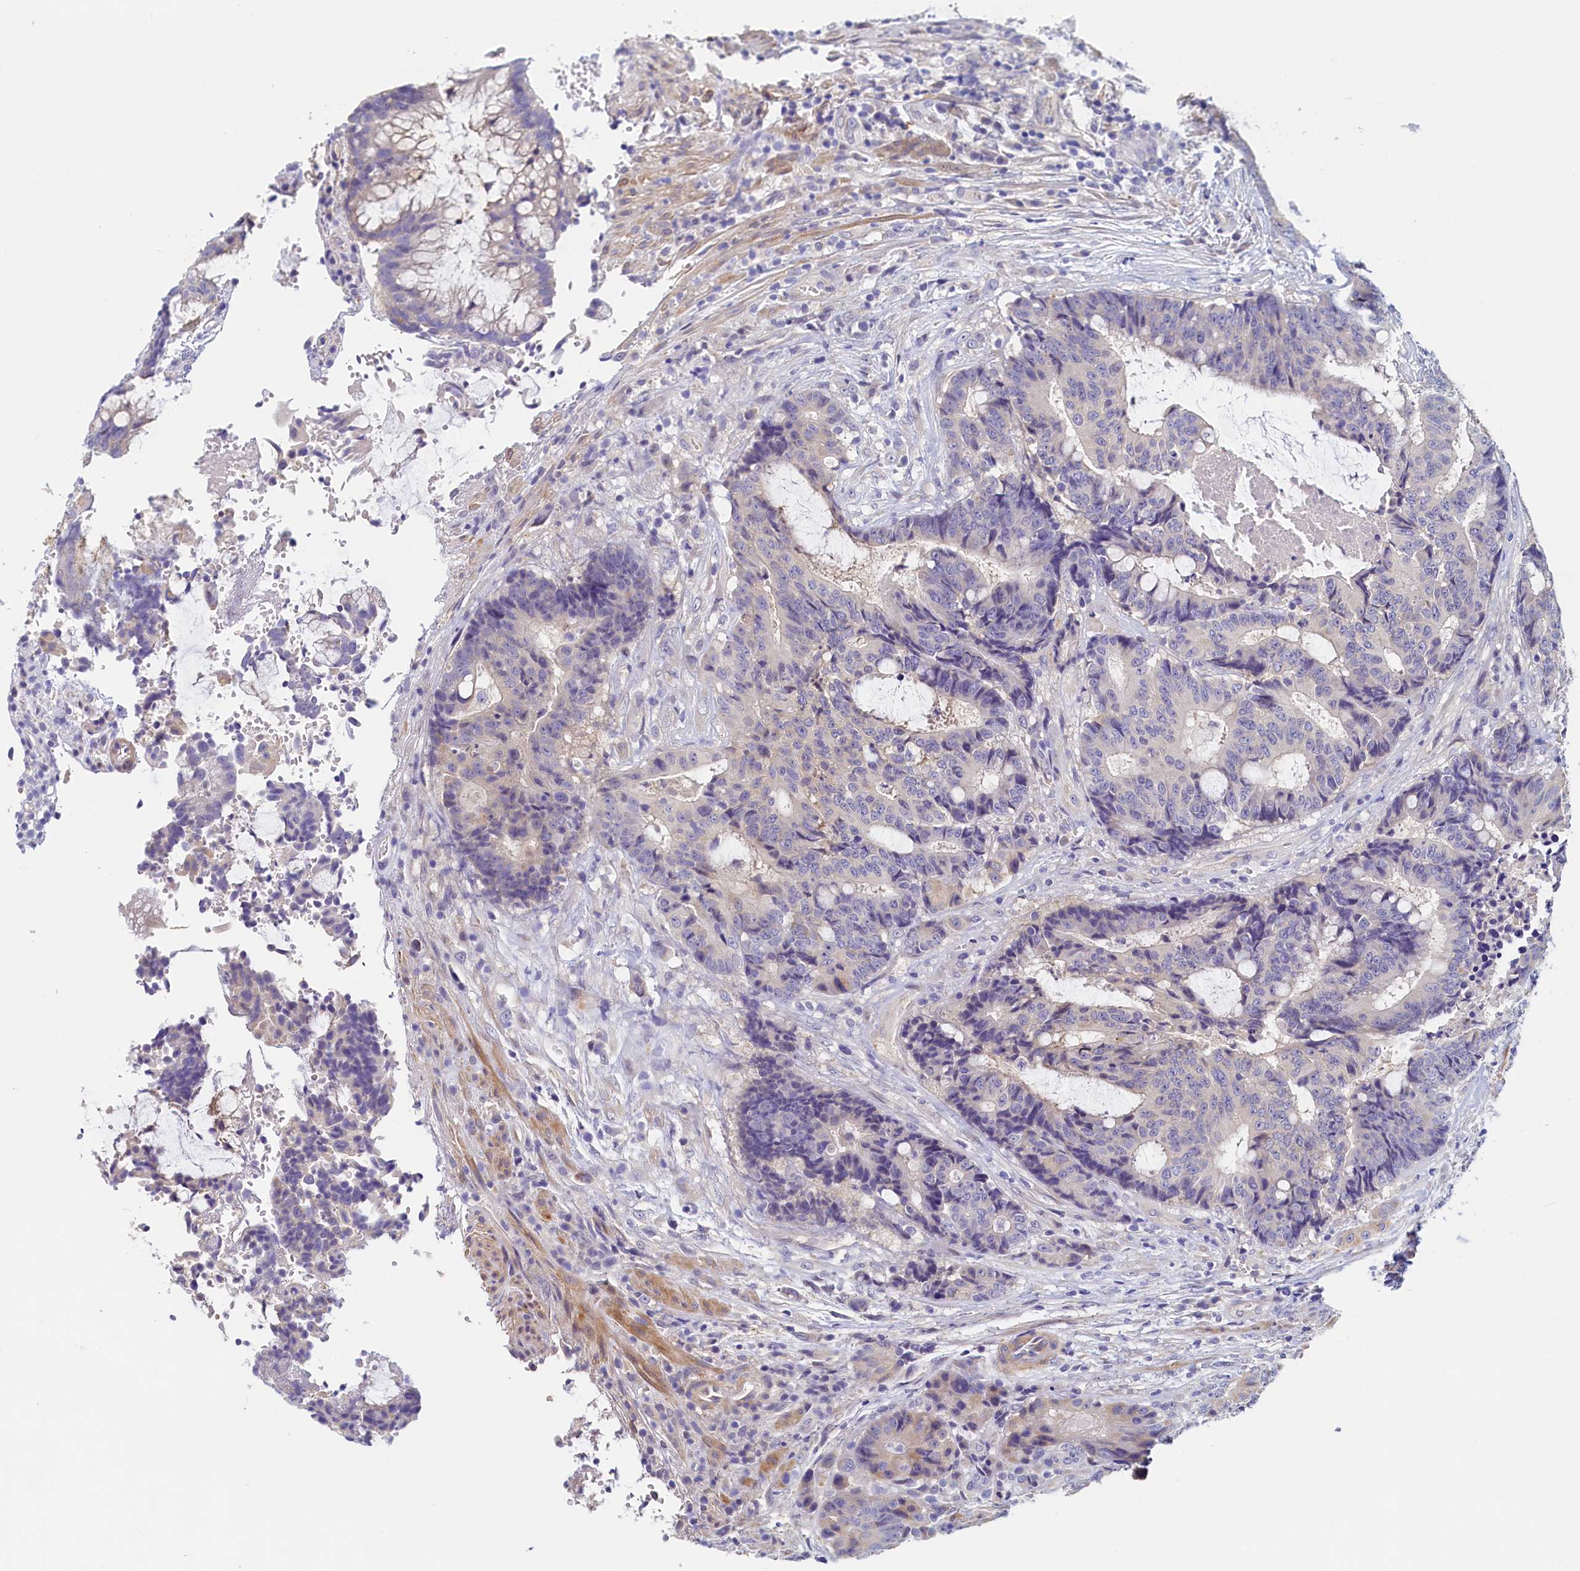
{"staining": {"intensity": "weak", "quantity": "<25%", "location": "cytoplasmic/membranous"}, "tissue": "colorectal cancer", "cell_type": "Tumor cells", "image_type": "cancer", "snomed": [{"axis": "morphology", "description": "Adenocarcinoma, NOS"}, {"axis": "topography", "description": "Rectum"}], "caption": "Tumor cells are negative for protein expression in human colorectal cancer (adenocarcinoma).", "gene": "DTD1", "patient": {"sex": "male", "age": 69}}